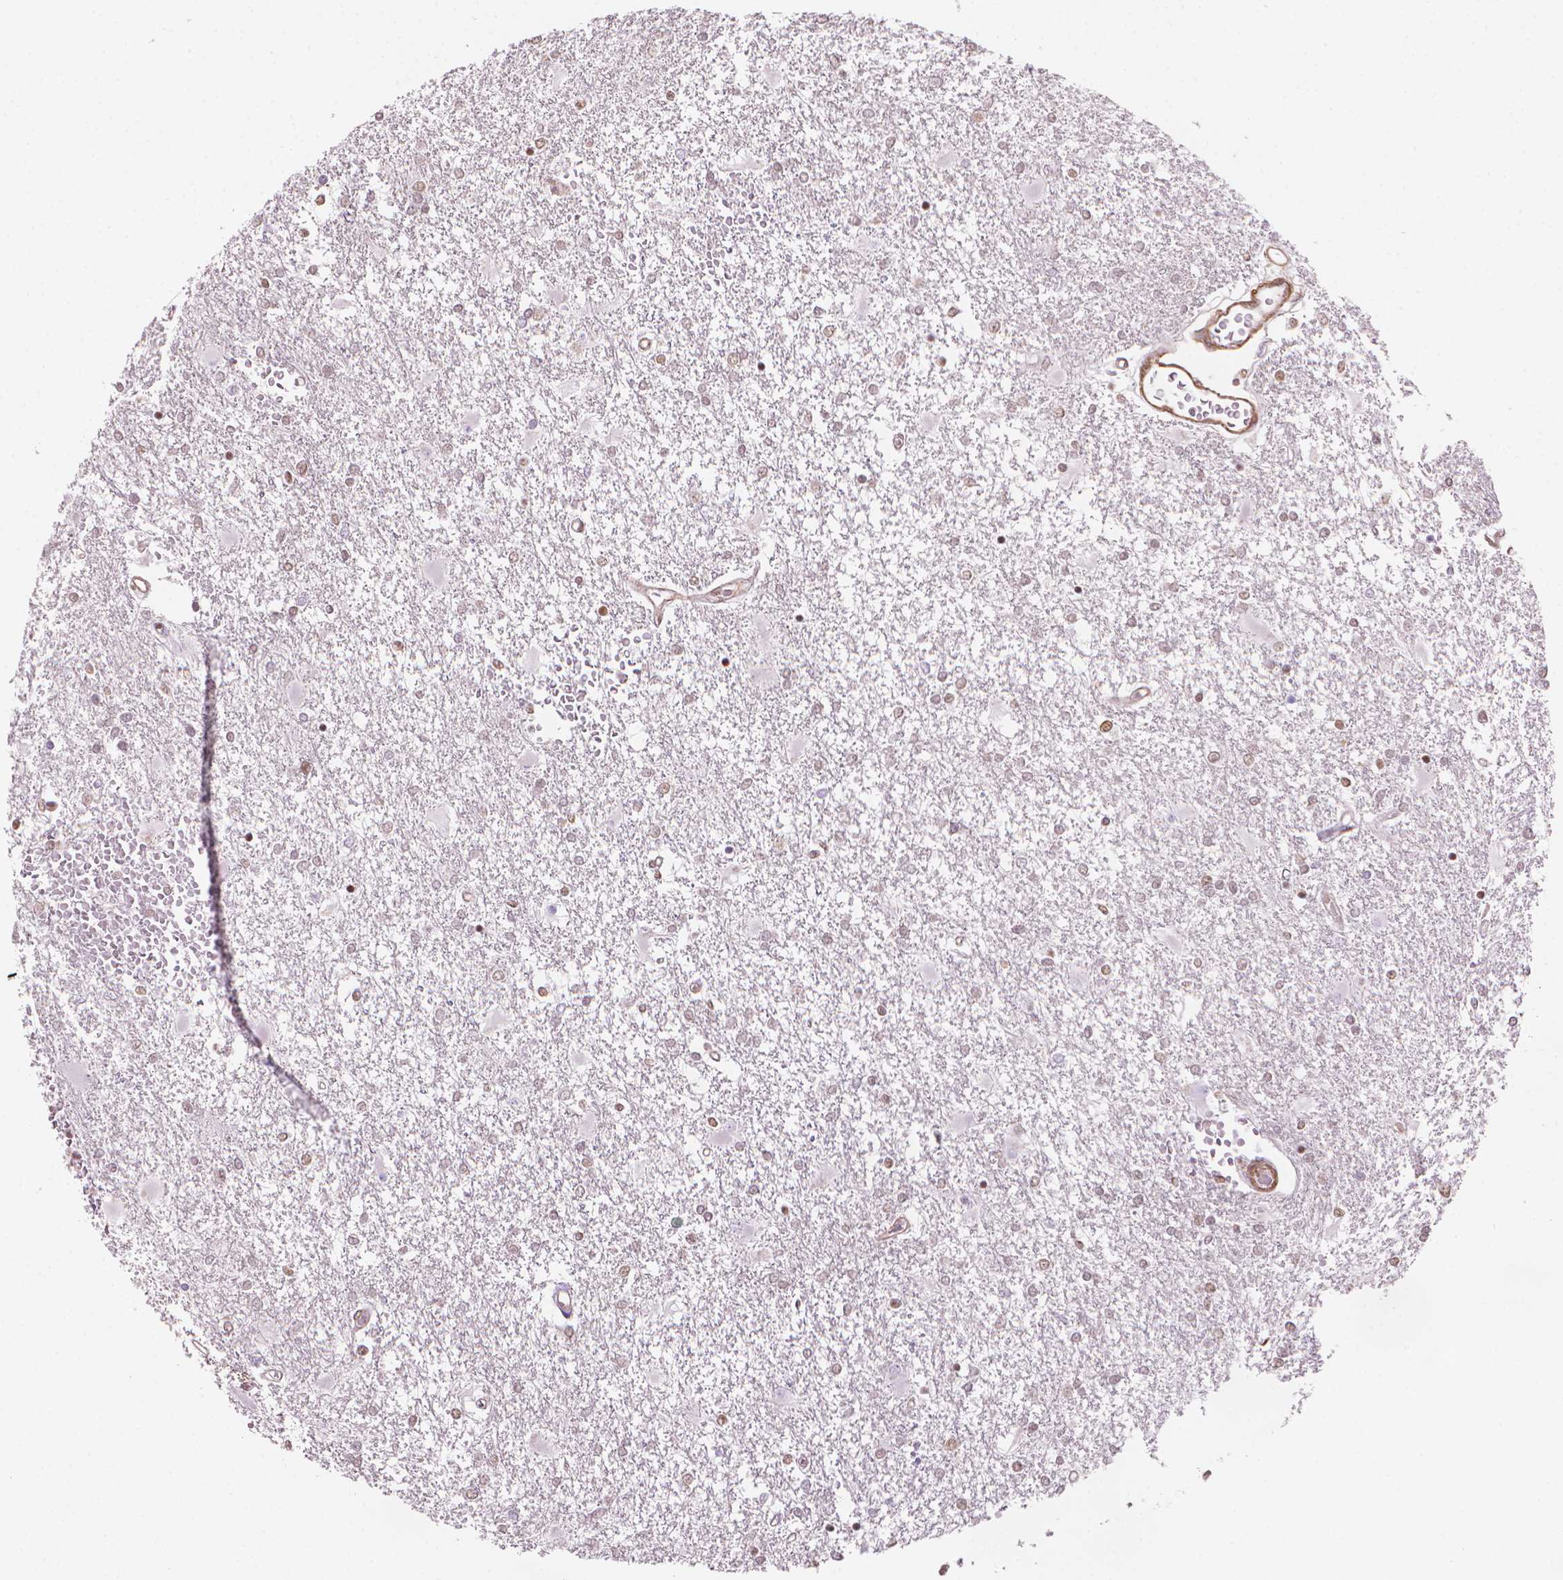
{"staining": {"intensity": "weak", "quantity": ">75%", "location": "nuclear"}, "tissue": "glioma", "cell_type": "Tumor cells", "image_type": "cancer", "snomed": [{"axis": "morphology", "description": "Glioma, malignant, High grade"}, {"axis": "topography", "description": "Cerebral cortex"}], "caption": "Malignant glioma (high-grade) stained with a protein marker shows weak staining in tumor cells.", "gene": "HOXD4", "patient": {"sex": "male", "age": 79}}